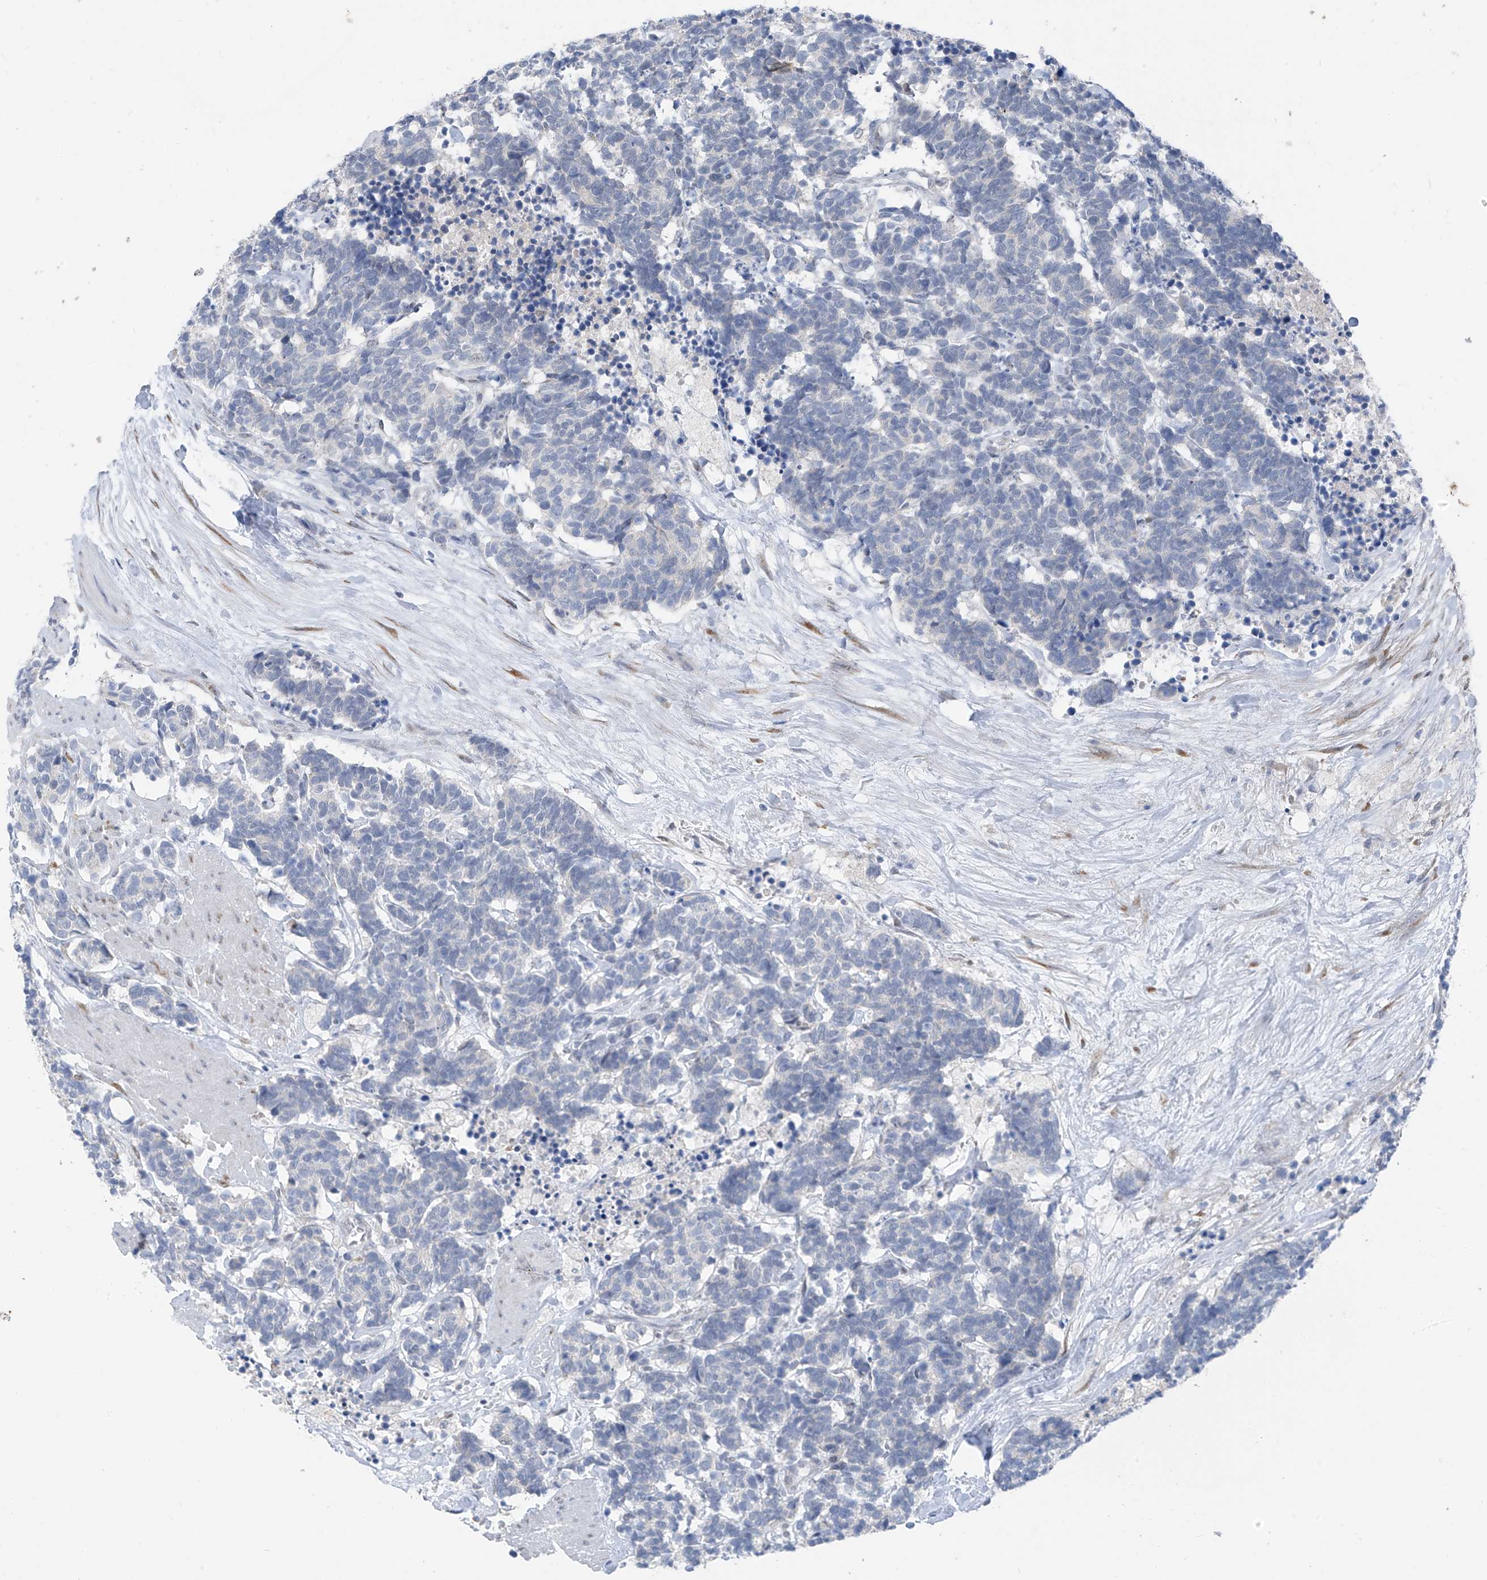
{"staining": {"intensity": "negative", "quantity": "none", "location": "none"}, "tissue": "carcinoid", "cell_type": "Tumor cells", "image_type": "cancer", "snomed": [{"axis": "morphology", "description": "Carcinoma, NOS"}, {"axis": "morphology", "description": "Carcinoid, malignant, NOS"}, {"axis": "topography", "description": "Urinary bladder"}], "caption": "The image shows no significant expression in tumor cells of carcinoid. (Stains: DAB (3,3'-diaminobenzidine) immunohistochemistry (IHC) with hematoxylin counter stain, Microscopy: brightfield microscopy at high magnification).", "gene": "CYP4V2", "patient": {"sex": "male", "age": 57}}